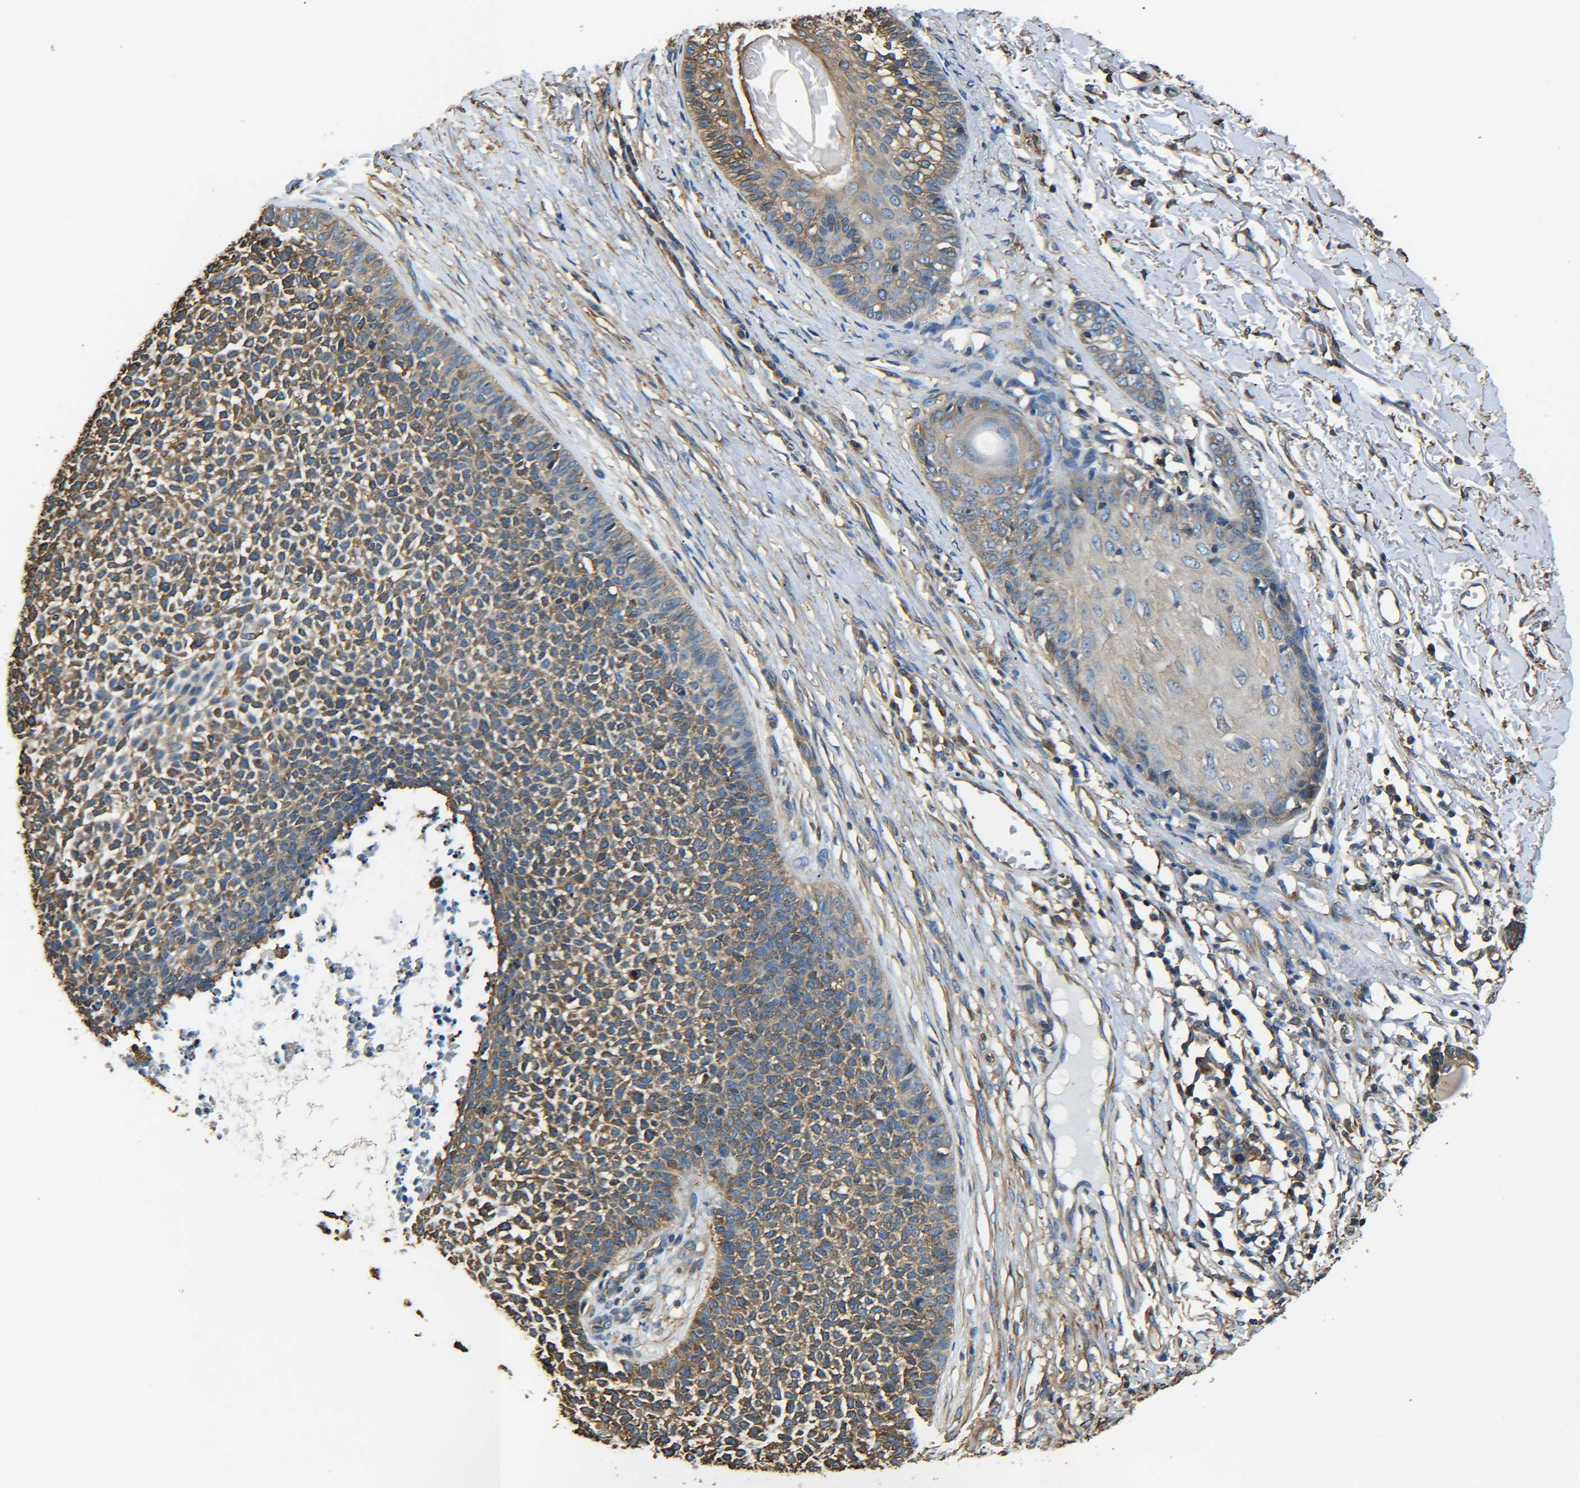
{"staining": {"intensity": "moderate", "quantity": "25%-75%", "location": "cytoplasmic/membranous"}, "tissue": "skin cancer", "cell_type": "Tumor cells", "image_type": "cancer", "snomed": [{"axis": "morphology", "description": "Basal cell carcinoma"}, {"axis": "topography", "description": "Skin"}], "caption": "Tumor cells show moderate cytoplasmic/membranous positivity in approximately 25%-75% of cells in skin cancer. The protein is stained brown, and the nuclei are stained in blue (DAB IHC with brightfield microscopy, high magnification).", "gene": "TUBB", "patient": {"sex": "female", "age": 84}}